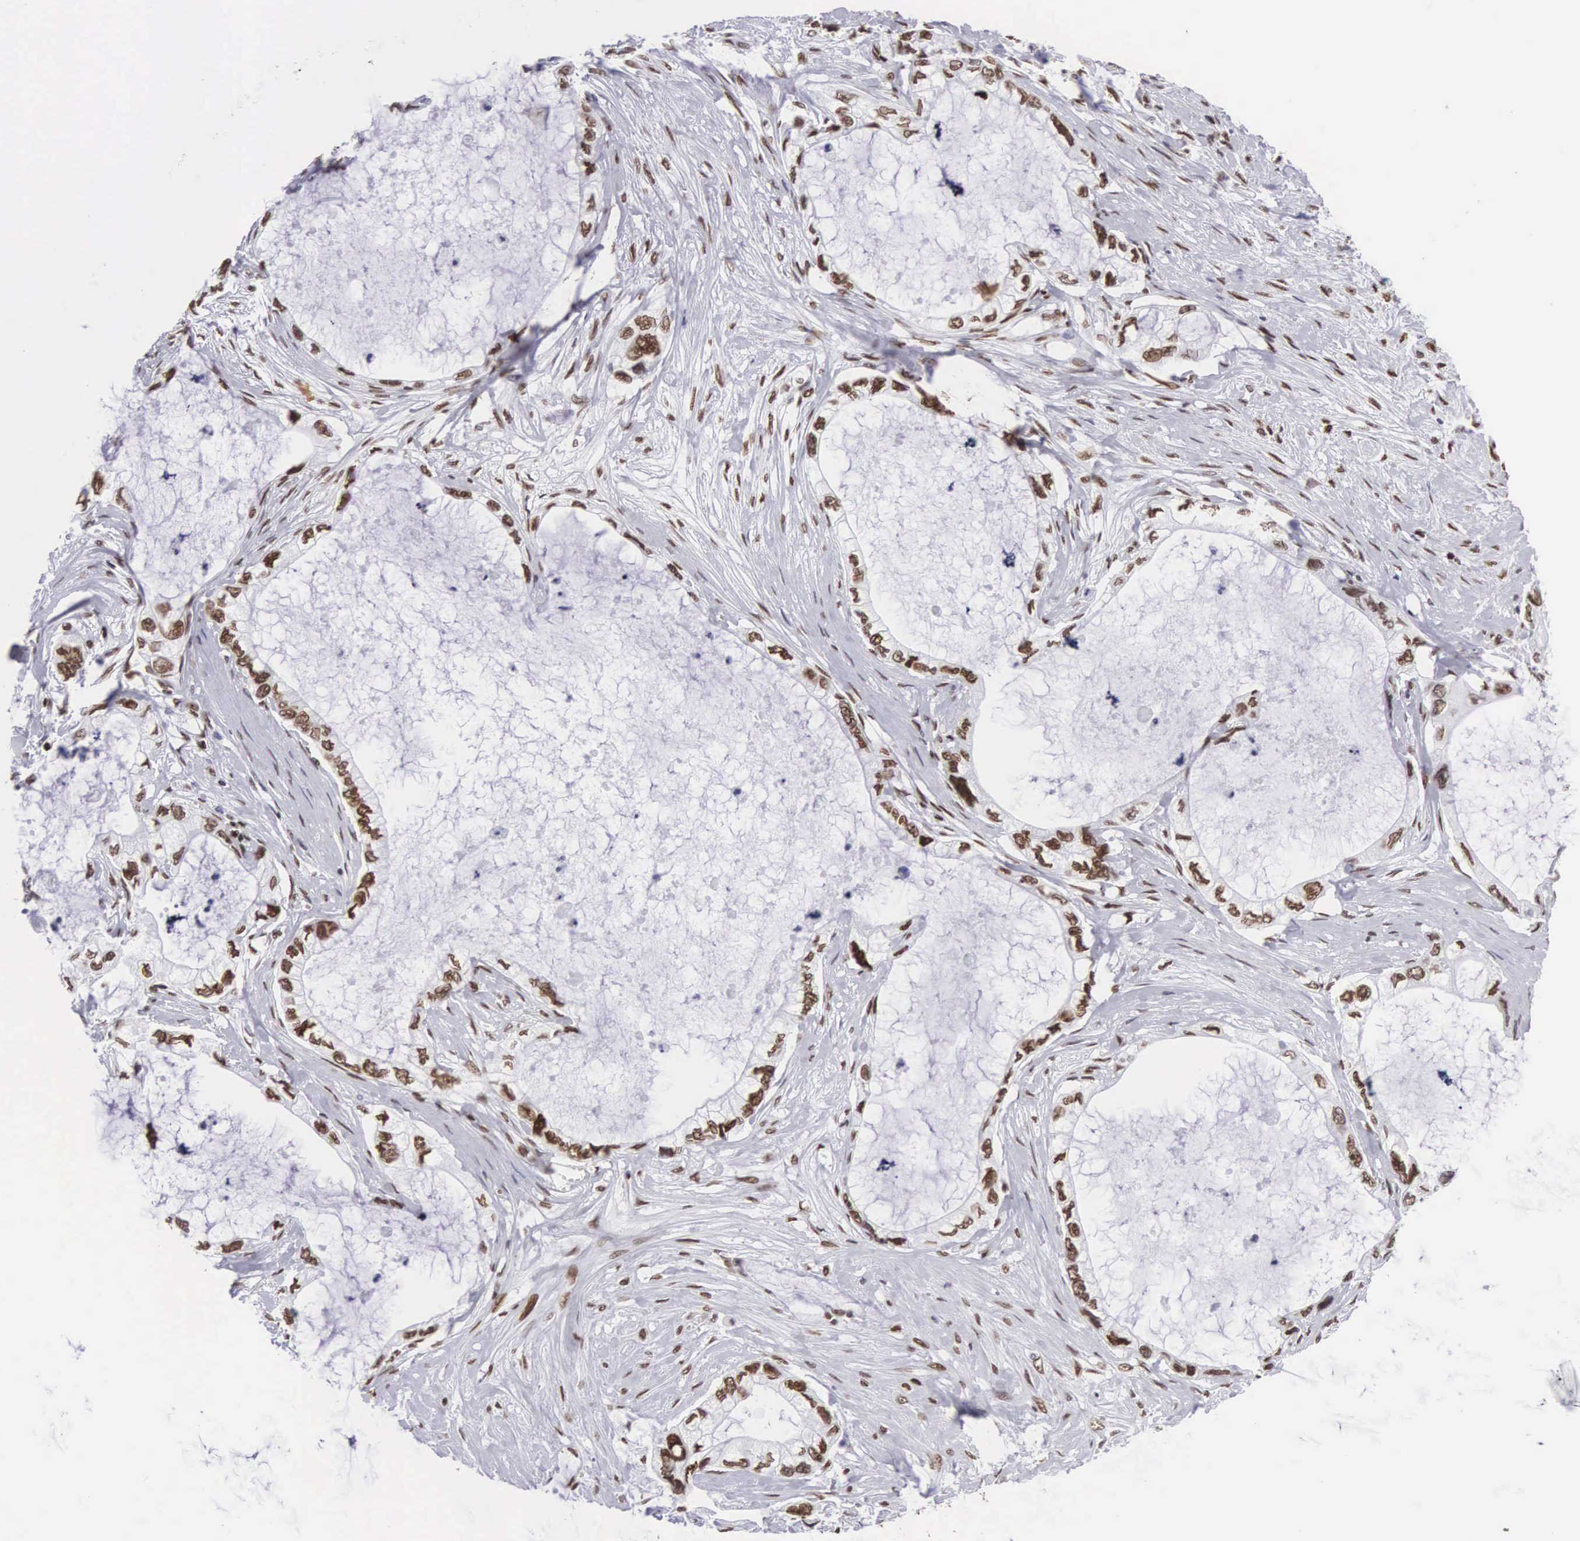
{"staining": {"intensity": "strong", "quantity": ">75%", "location": "nuclear"}, "tissue": "pancreatic cancer", "cell_type": "Tumor cells", "image_type": "cancer", "snomed": [{"axis": "morphology", "description": "Adenocarcinoma, NOS"}, {"axis": "topography", "description": "Pancreas"}, {"axis": "topography", "description": "Stomach, upper"}], "caption": "This micrograph displays pancreatic cancer (adenocarcinoma) stained with IHC to label a protein in brown. The nuclear of tumor cells show strong positivity for the protein. Nuclei are counter-stained blue.", "gene": "MECP2", "patient": {"sex": "male", "age": 77}}